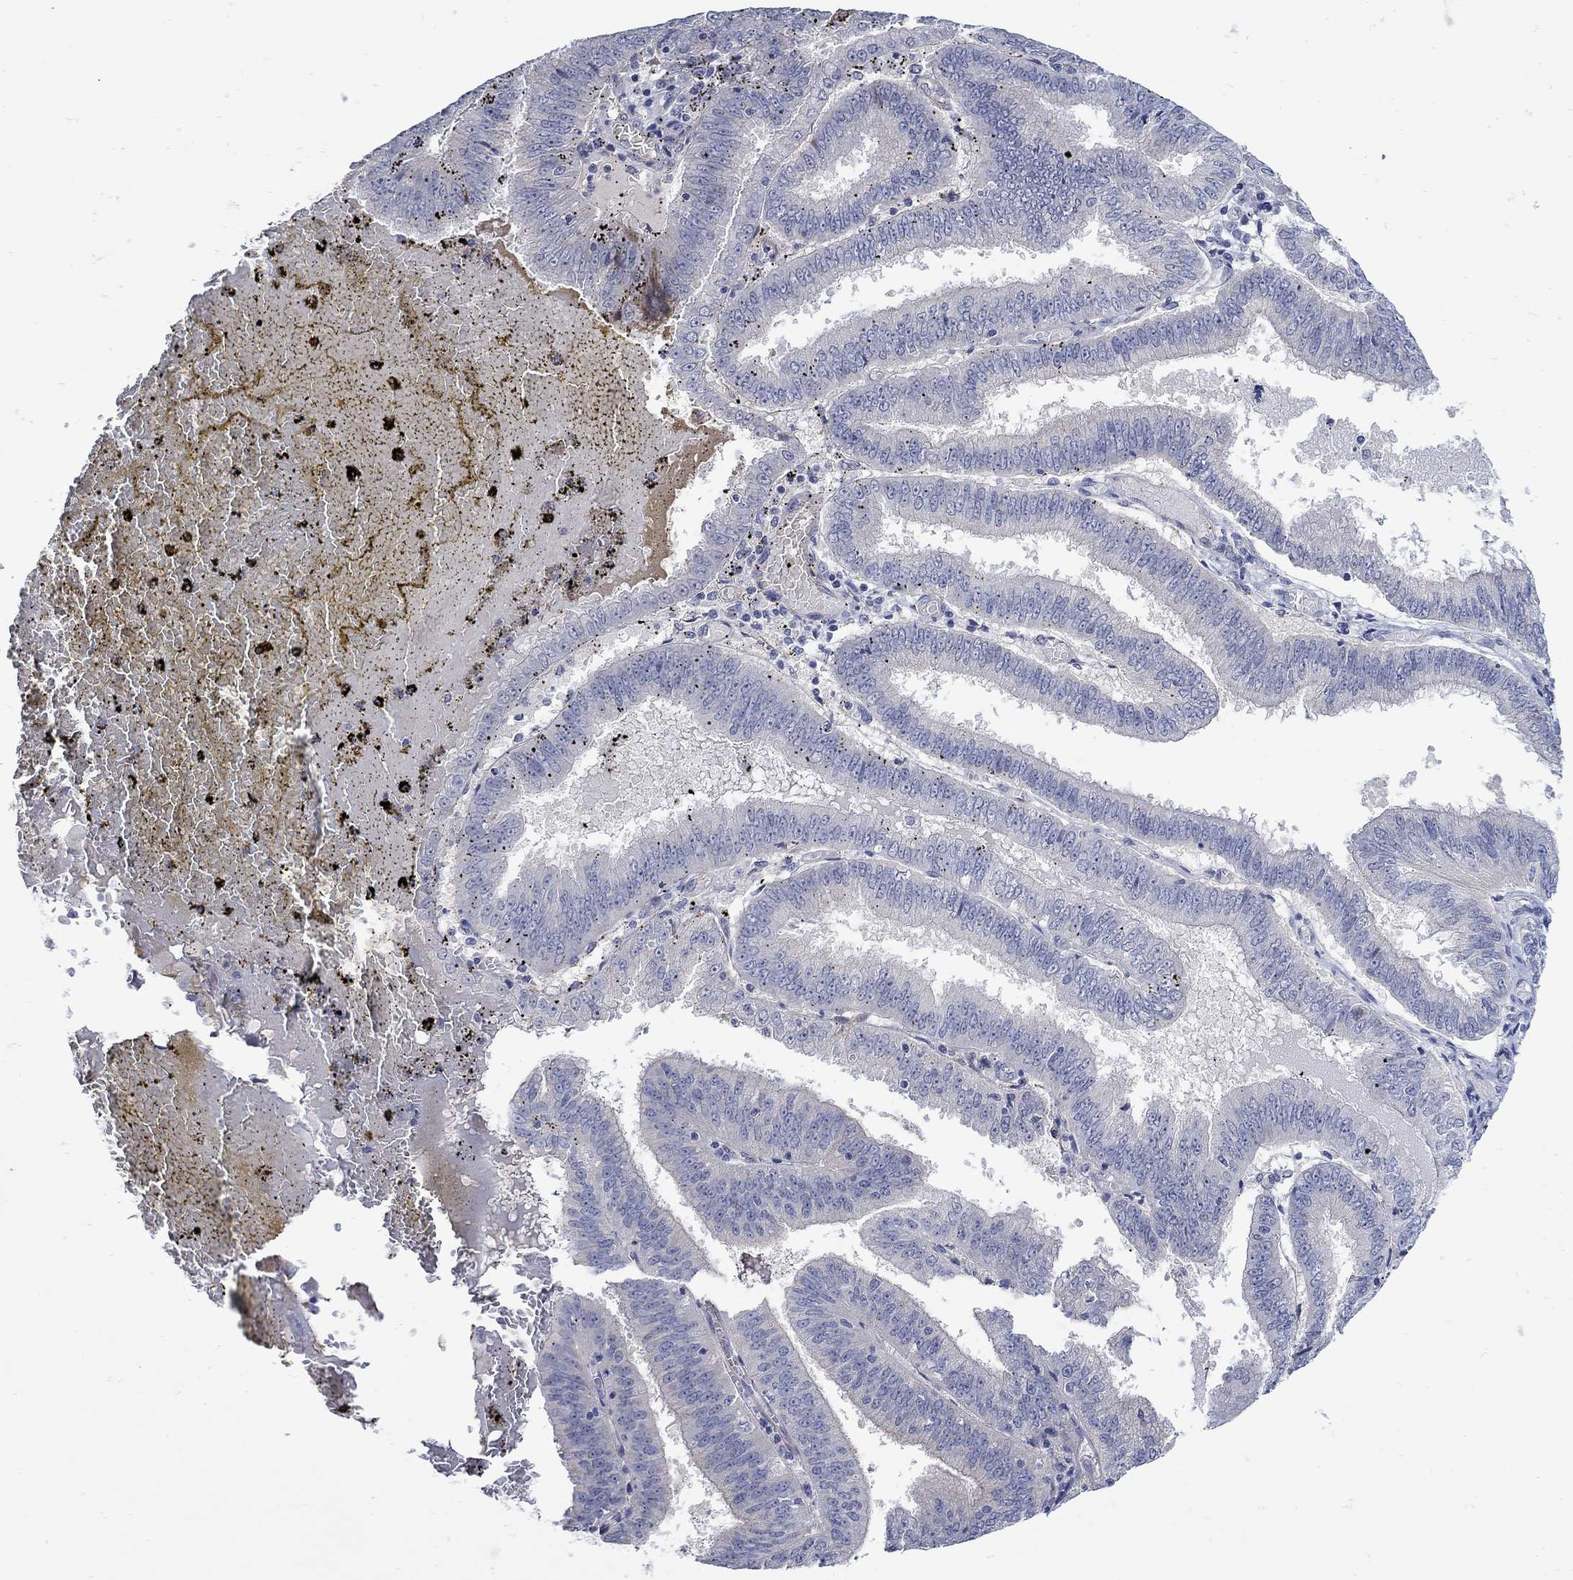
{"staining": {"intensity": "negative", "quantity": "none", "location": "none"}, "tissue": "endometrial cancer", "cell_type": "Tumor cells", "image_type": "cancer", "snomed": [{"axis": "morphology", "description": "Adenocarcinoma, NOS"}, {"axis": "topography", "description": "Endometrium"}], "caption": "DAB (3,3'-diaminobenzidine) immunohistochemical staining of adenocarcinoma (endometrial) reveals no significant expression in tumor cells.", "gene": "SCN7A", "patient": {"sex": "female", "age": 66}}